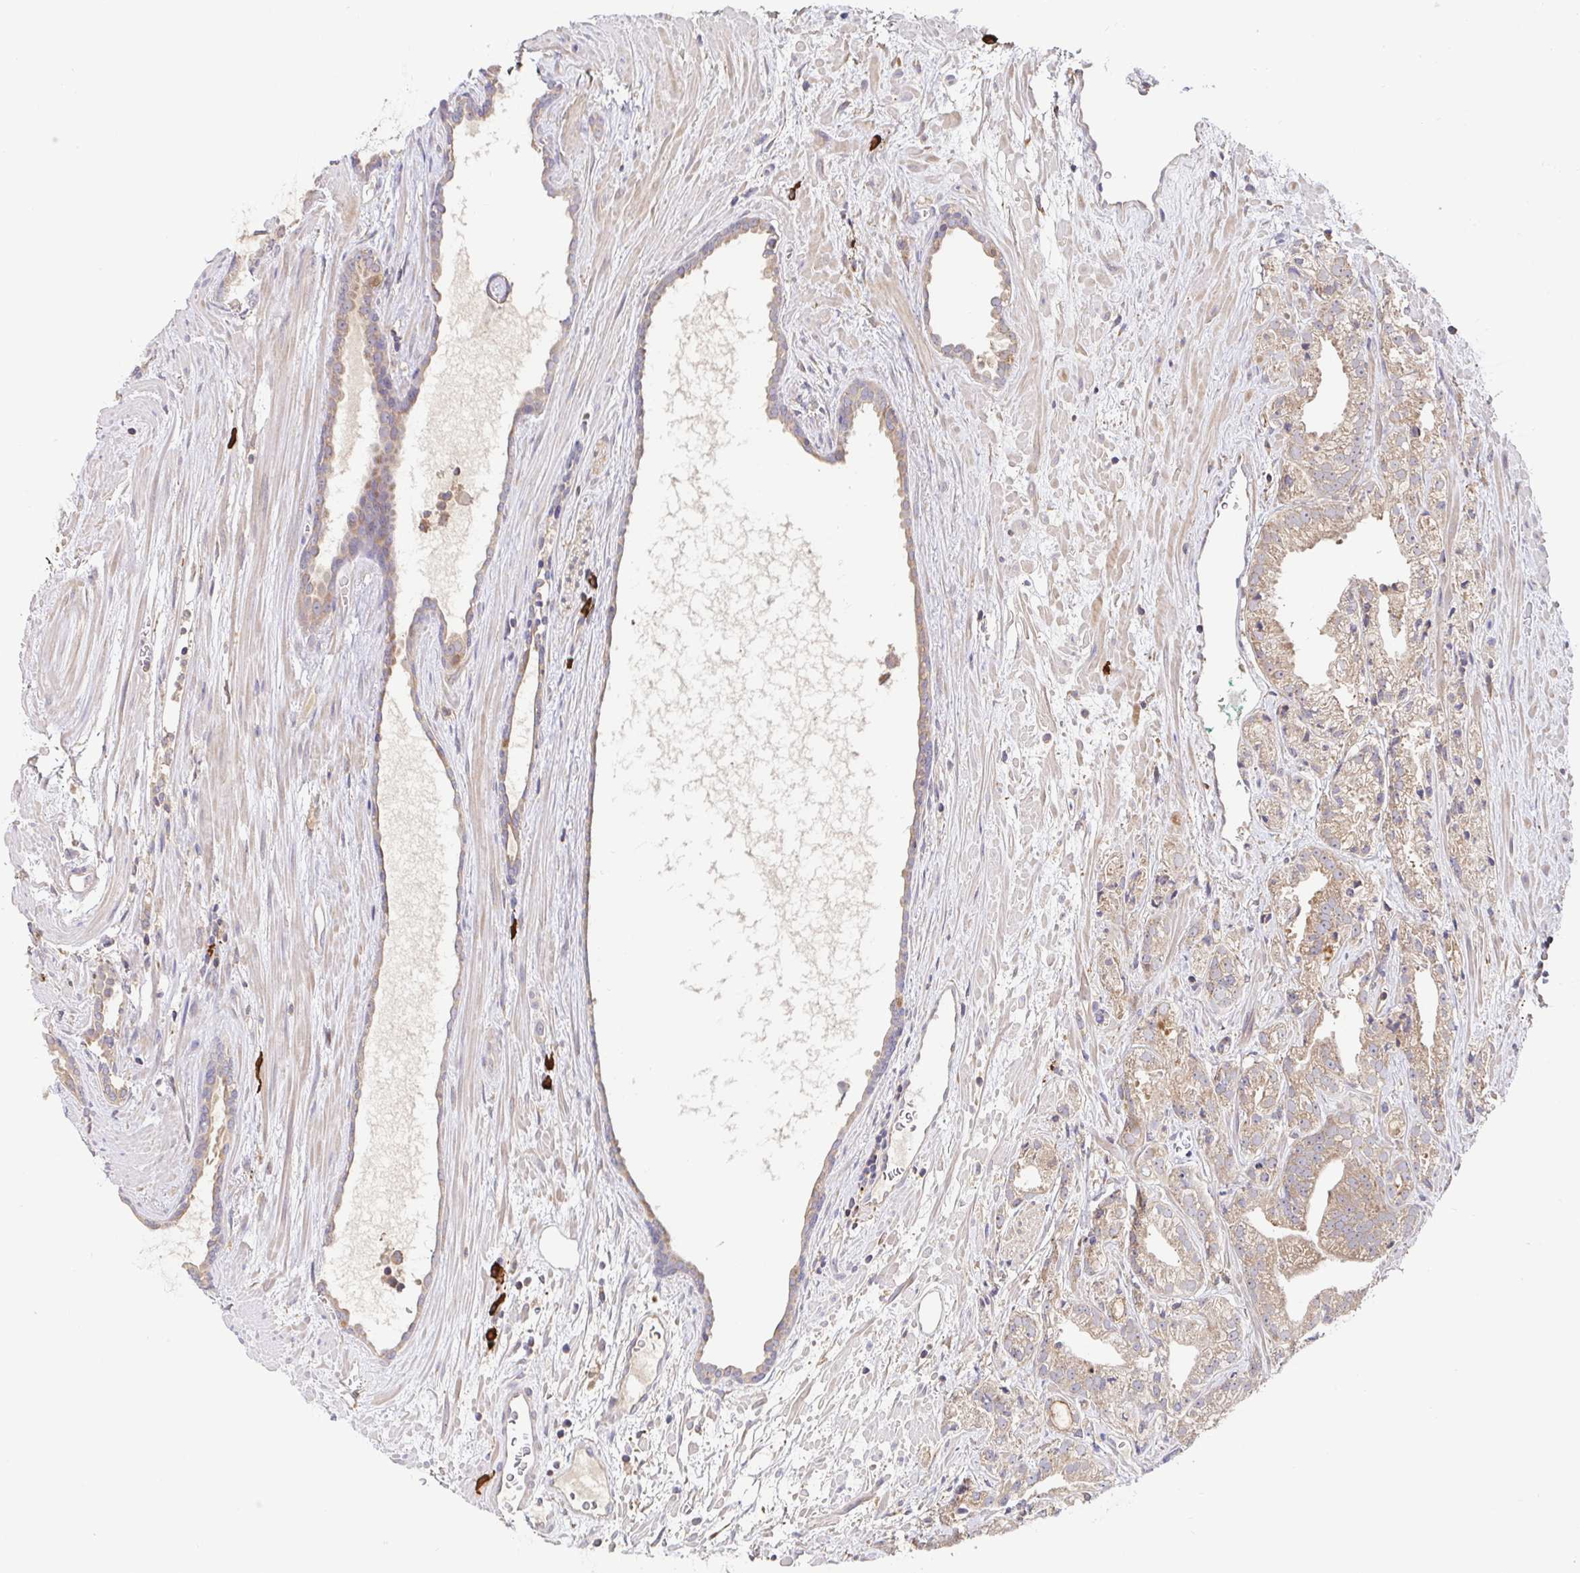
{"staining": {"intensity": "weak", "quantity": ">75%", "location": "cytoplasmic/membranous"}, "tissue": "prostate cancer", "cell_type": "Tumor cells", "image_type": "cancer", "snomed": [{"axis": "morphology", "description": "Adenocarcinoma, High grade"}, {"axis": "topography", "description": "Prostate"}], "caption": "Prostate cancer stained with a protein marker displays weak staining in tumor cells.", "gene": "HAGH", "patient": {"sex": "male", "age": 68}}